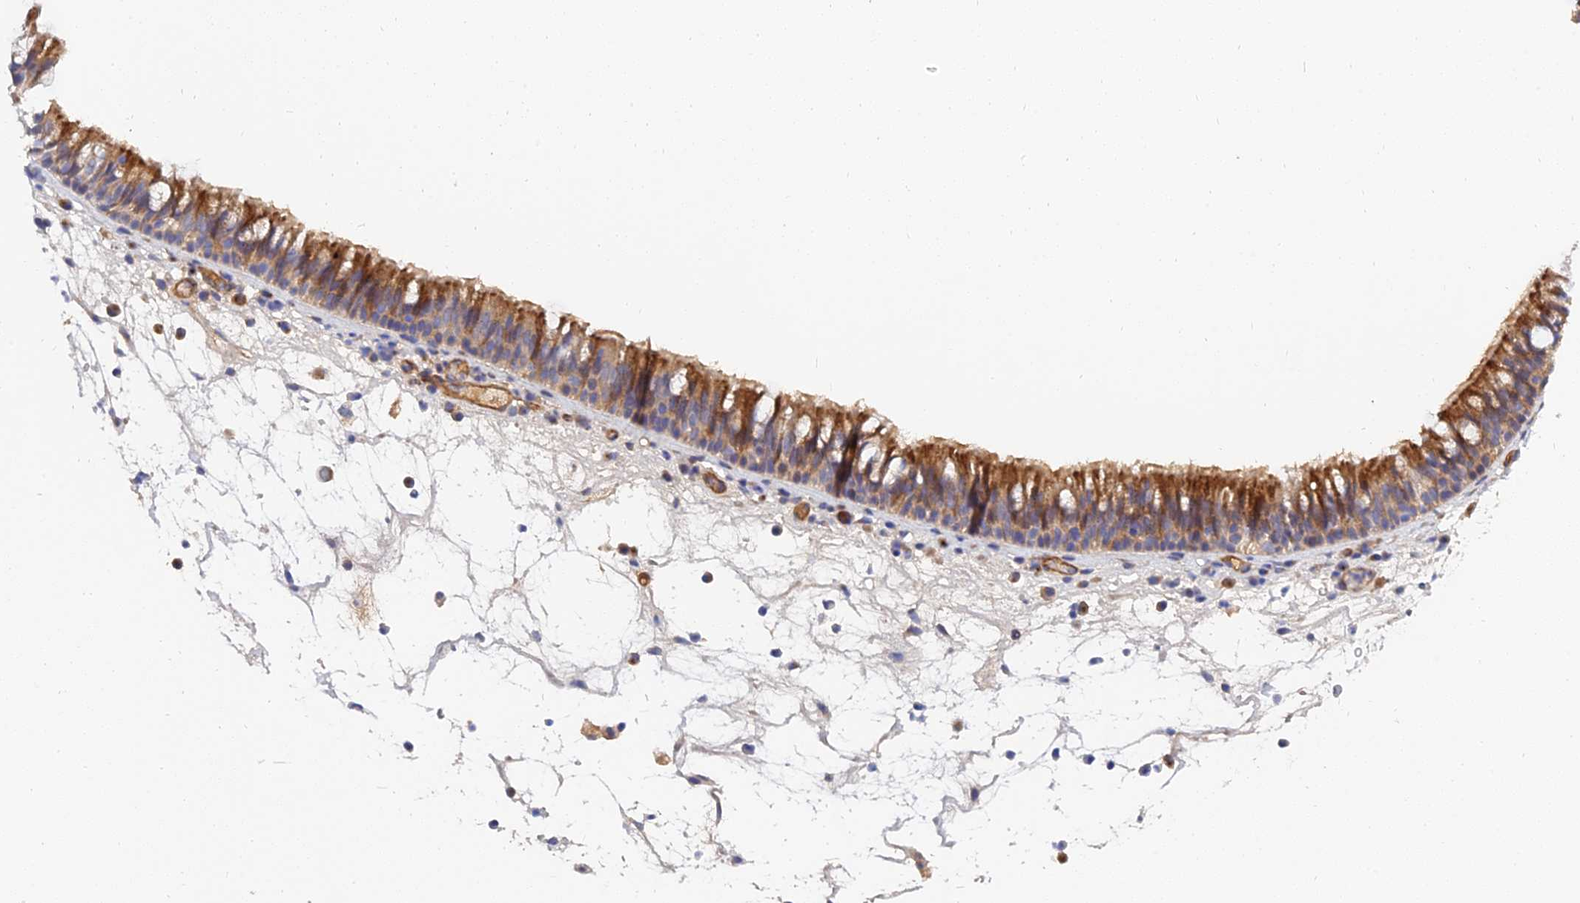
{"staining": {"intensity": "moderate", "quantity": ">75%", "location": "cytoplasmic/membranous"}, "tissue": "nasopharynx", "cell_type": "Respiratory epithelial cells", "image_type": "normal", "snomed": [{"axis": "morphology", "description": "Normal tissue, NOS"}, {"axis": "morphology", "description": "Inflammation, NOS"}, {"axis": "morphology", "description": "Malignant melanoma, Metastatic site"}, {"axis": "topography", "description": "Nasopharynx"}], "caption": "Nasopharynx stained with DAB IHC reveals medium levels of moderate cytoplasmic/membranous expression in about >75% of respiratory epithelial cells. The staining is performed using DAB brown chromogen to label protein expression. The nuclei are counter-stained blue using hematoxylin.", "gene": "MRPL35", "patient": {"sex": "male", "age": 70}}